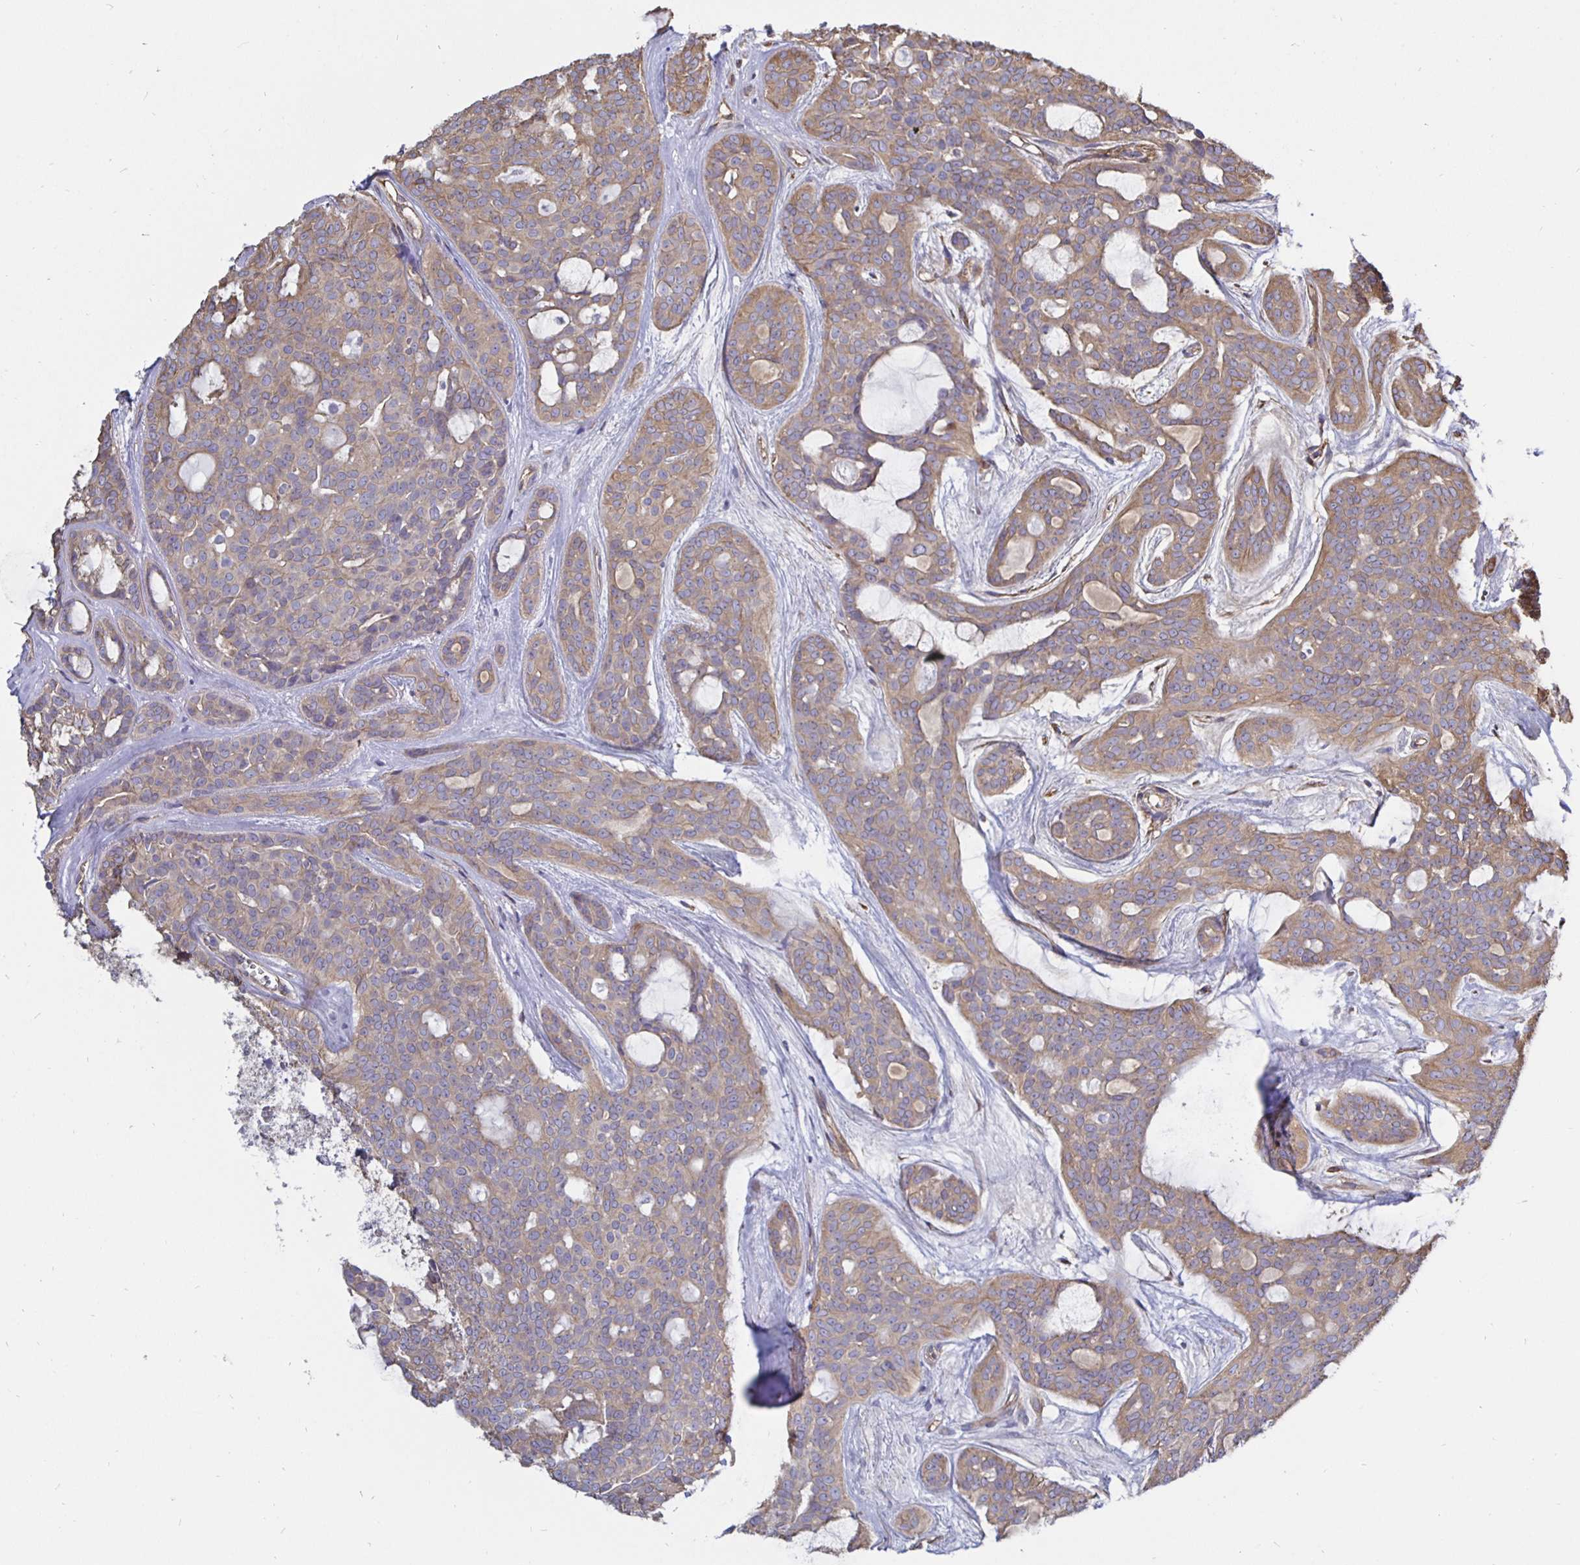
{"staining": {"intensity": "weak", "quantity": "25%-75%", "location": "cytoplasmic/membranous"}, "tissue": "head and neck cancer", "cell_type": "Tumor cells", "image_type": "cancer", "snomed": [{"axis": "morphology", "description": "Adenocarcinoma, NOS"}, {"axis": "topography", "description": "Head-Neck"}], "caption": "A high-resolution histopathology image shows immunohistochemistry (IHC) staining of head and neck cancer (adenocarcinoma), which shows weak cytoplasmic/membranous positivity in about 25%-75% of tumor cells.", "gene": "ARHGEF39", "patient": {"sex": "male", "age": 66}}